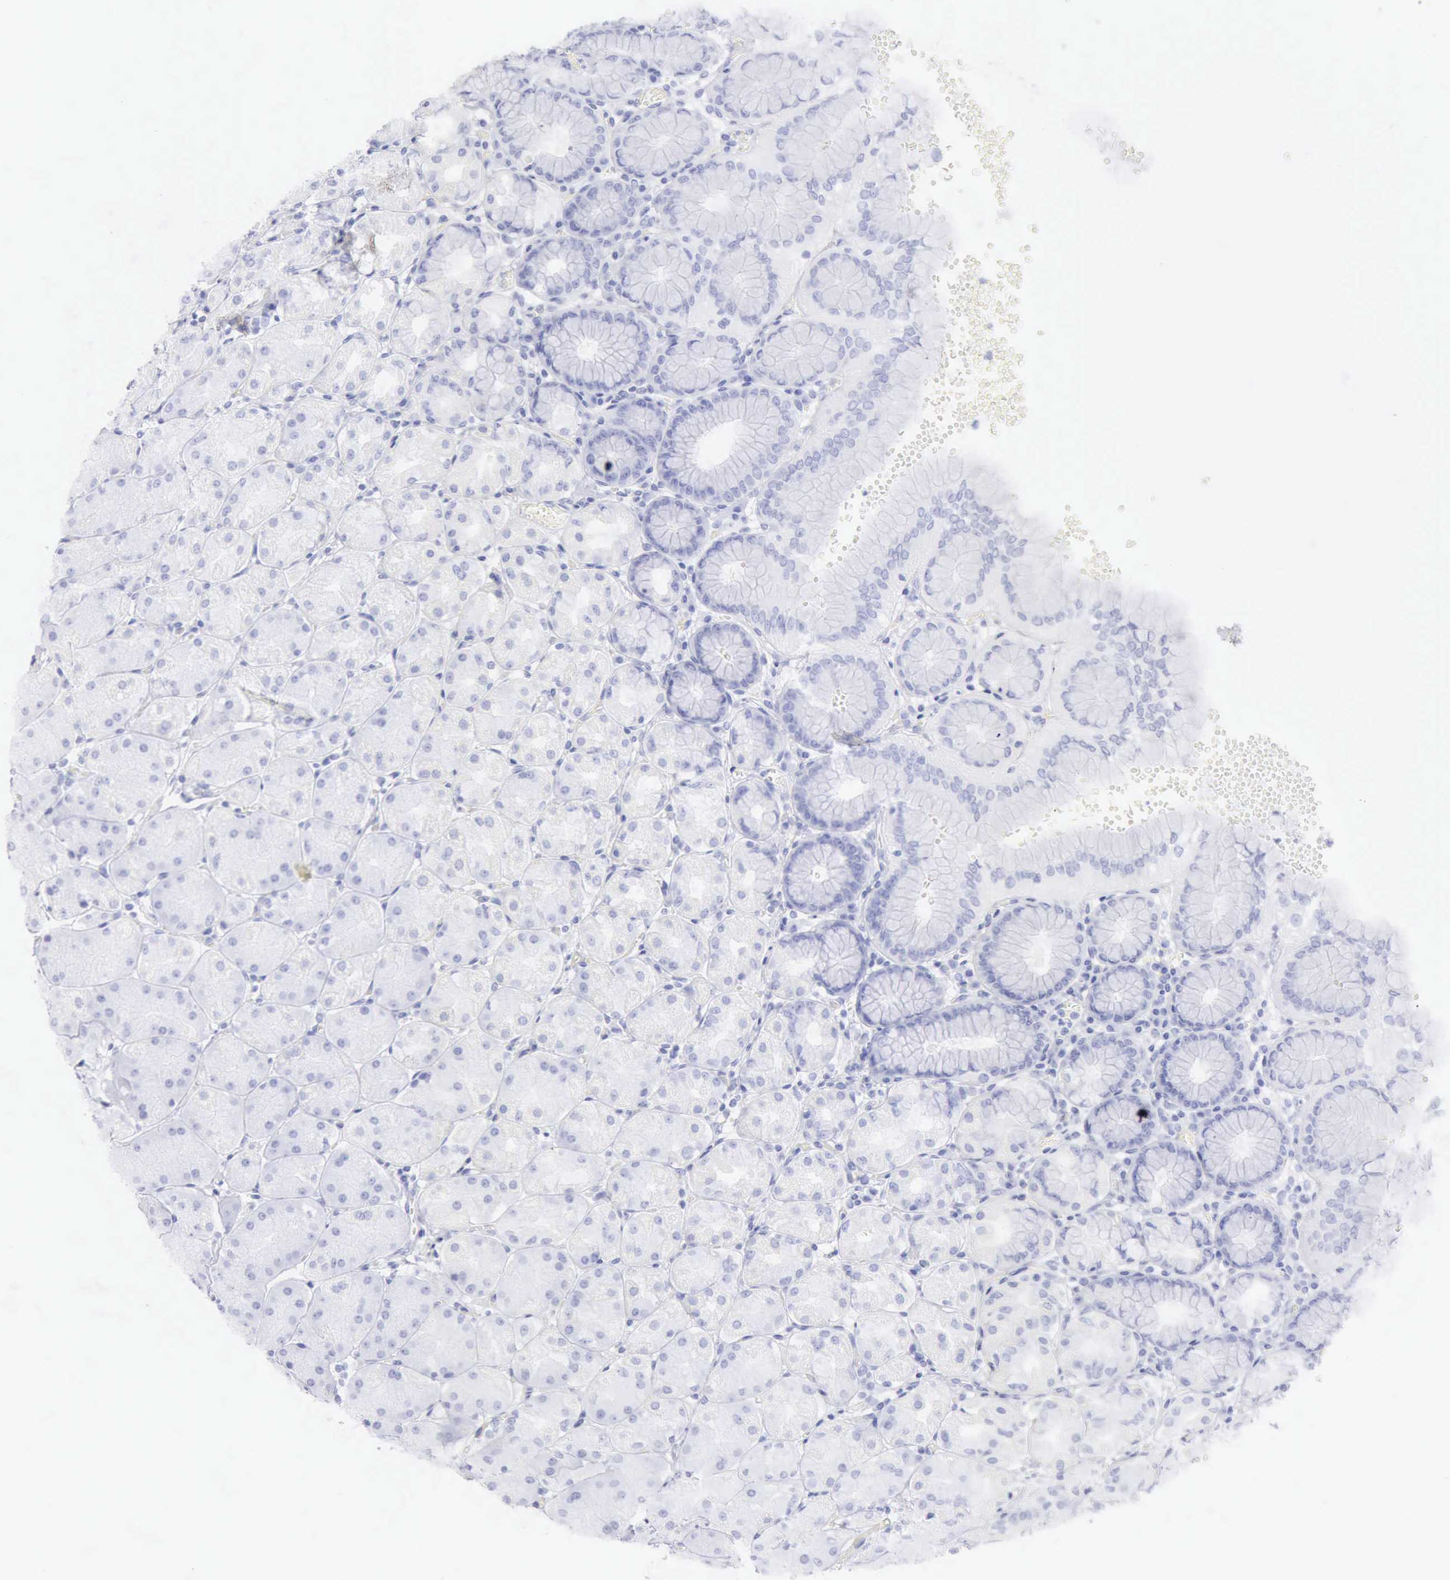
{"staining": {"intensity": "negative", "quantity": "none", "location": "none"}, "tissue": "stomach", "cell_type": "Glandular cells", "image_type": "normal", "snomed": [{"axis": "morphology", "description": "Normal tissue, NOS"}, {"axis": "topography", "description": "Stomach, upper"}, {"axis": "topography", "description": "Stomach"}], "caption": "High power microscopy image of an immunohistochemistry (IHC) micrograph of benign stomach, revealing no significant positivity in glandular cells. (DAB (3,3'-diaminobenzidine) immunohistochemistry (IHC), high magnification).", "gene": "KRT10", "patient": {"sex": "male", "age": 76}}